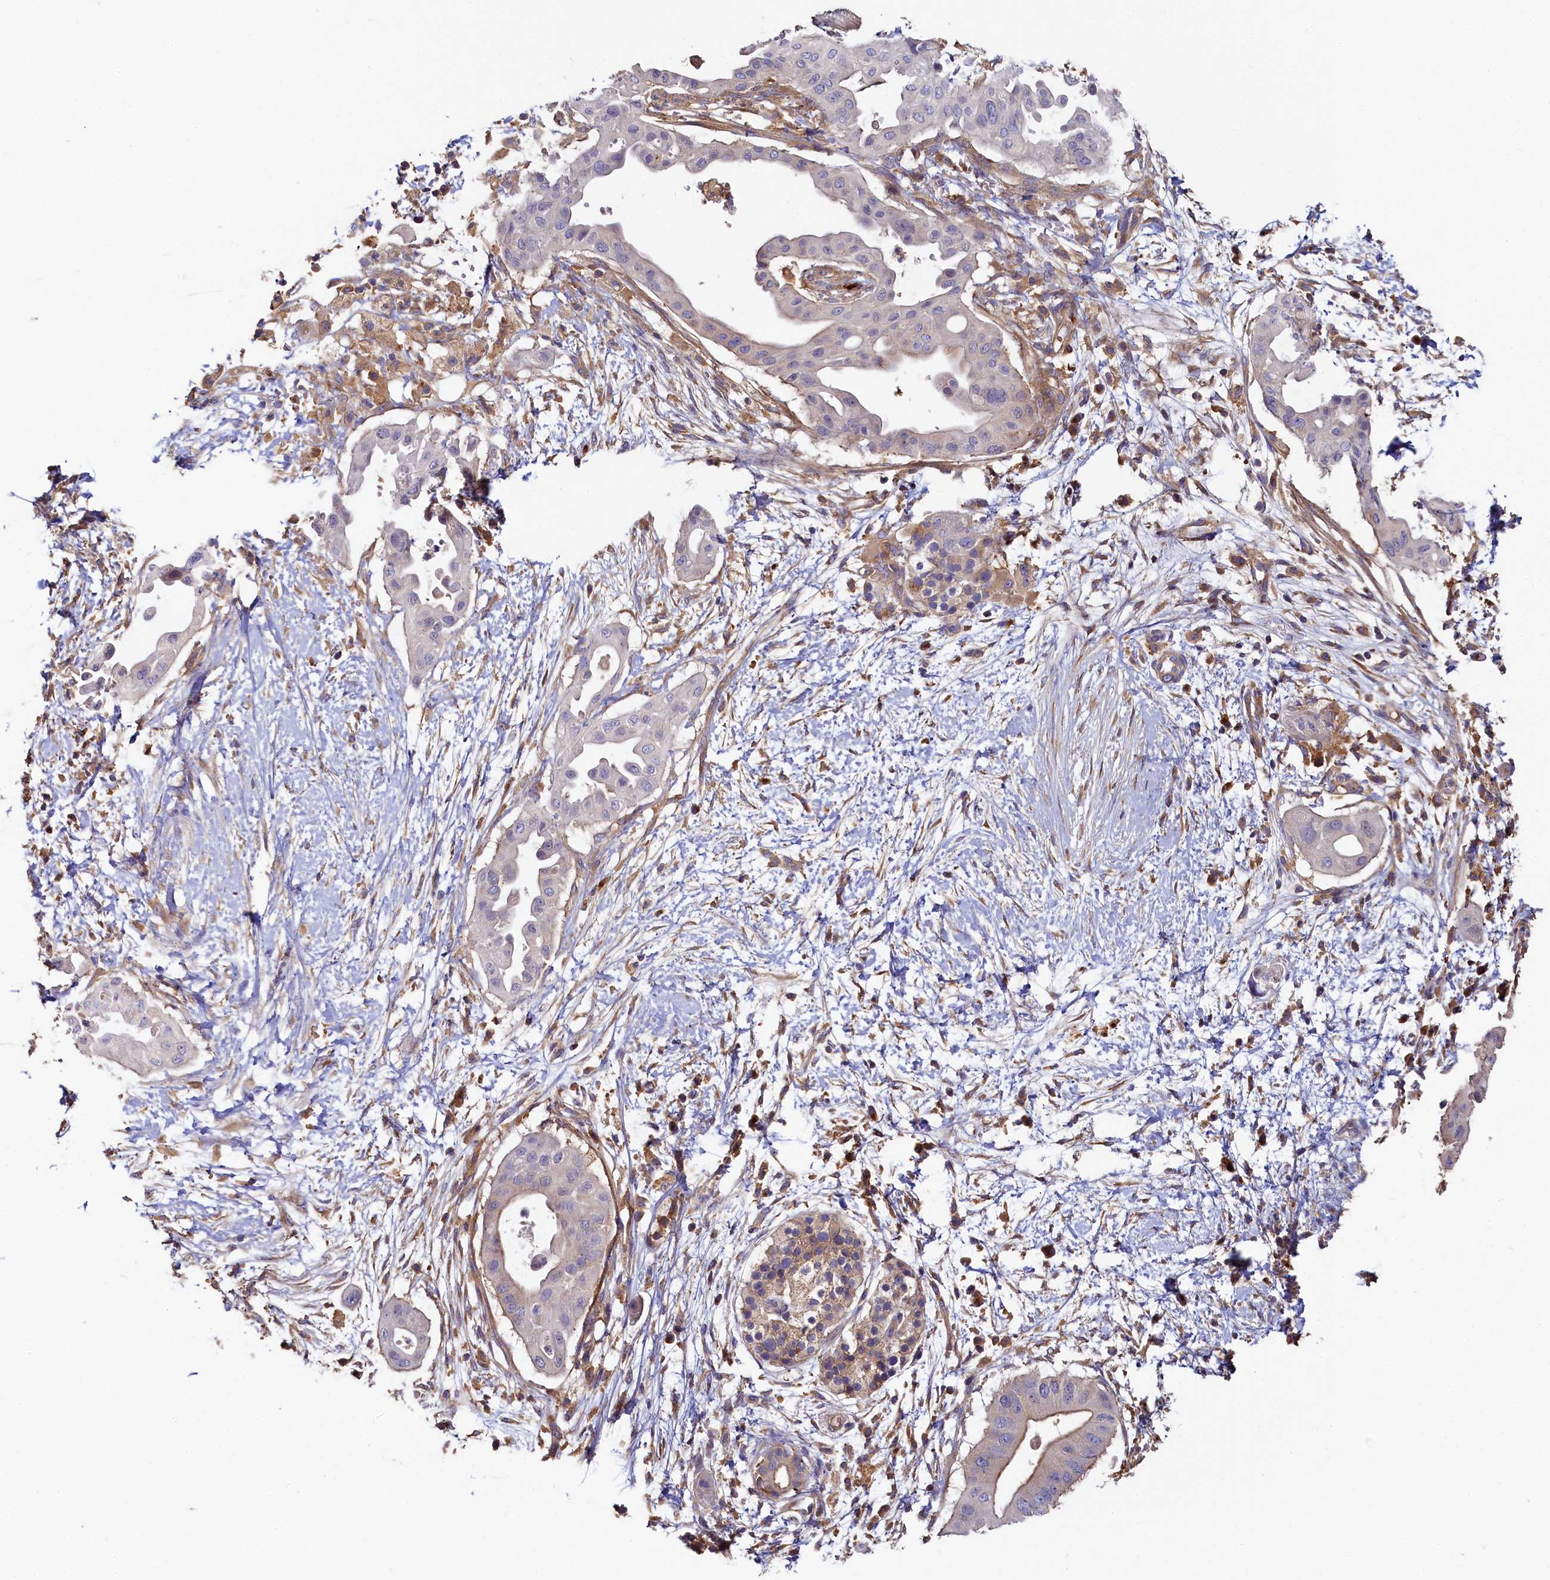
{"staining": {"intensity": "negative", "quantity": "none", "location": "none"}, "tissue": "pancreatic cancer", "cell_type": "Tumor cells", "image_type": "cancer", "snomed": [{"axis": "morphology", "description": "Adenocarcinoma, NOS"}, {"axis": "topography", "description": "Pancreas"}], "caption": "An image of human pancreatic cancer is negative for staining in tumor cells.", "gene": "PPIP5K1", "patient": {"sex": "male", "age": 68}}